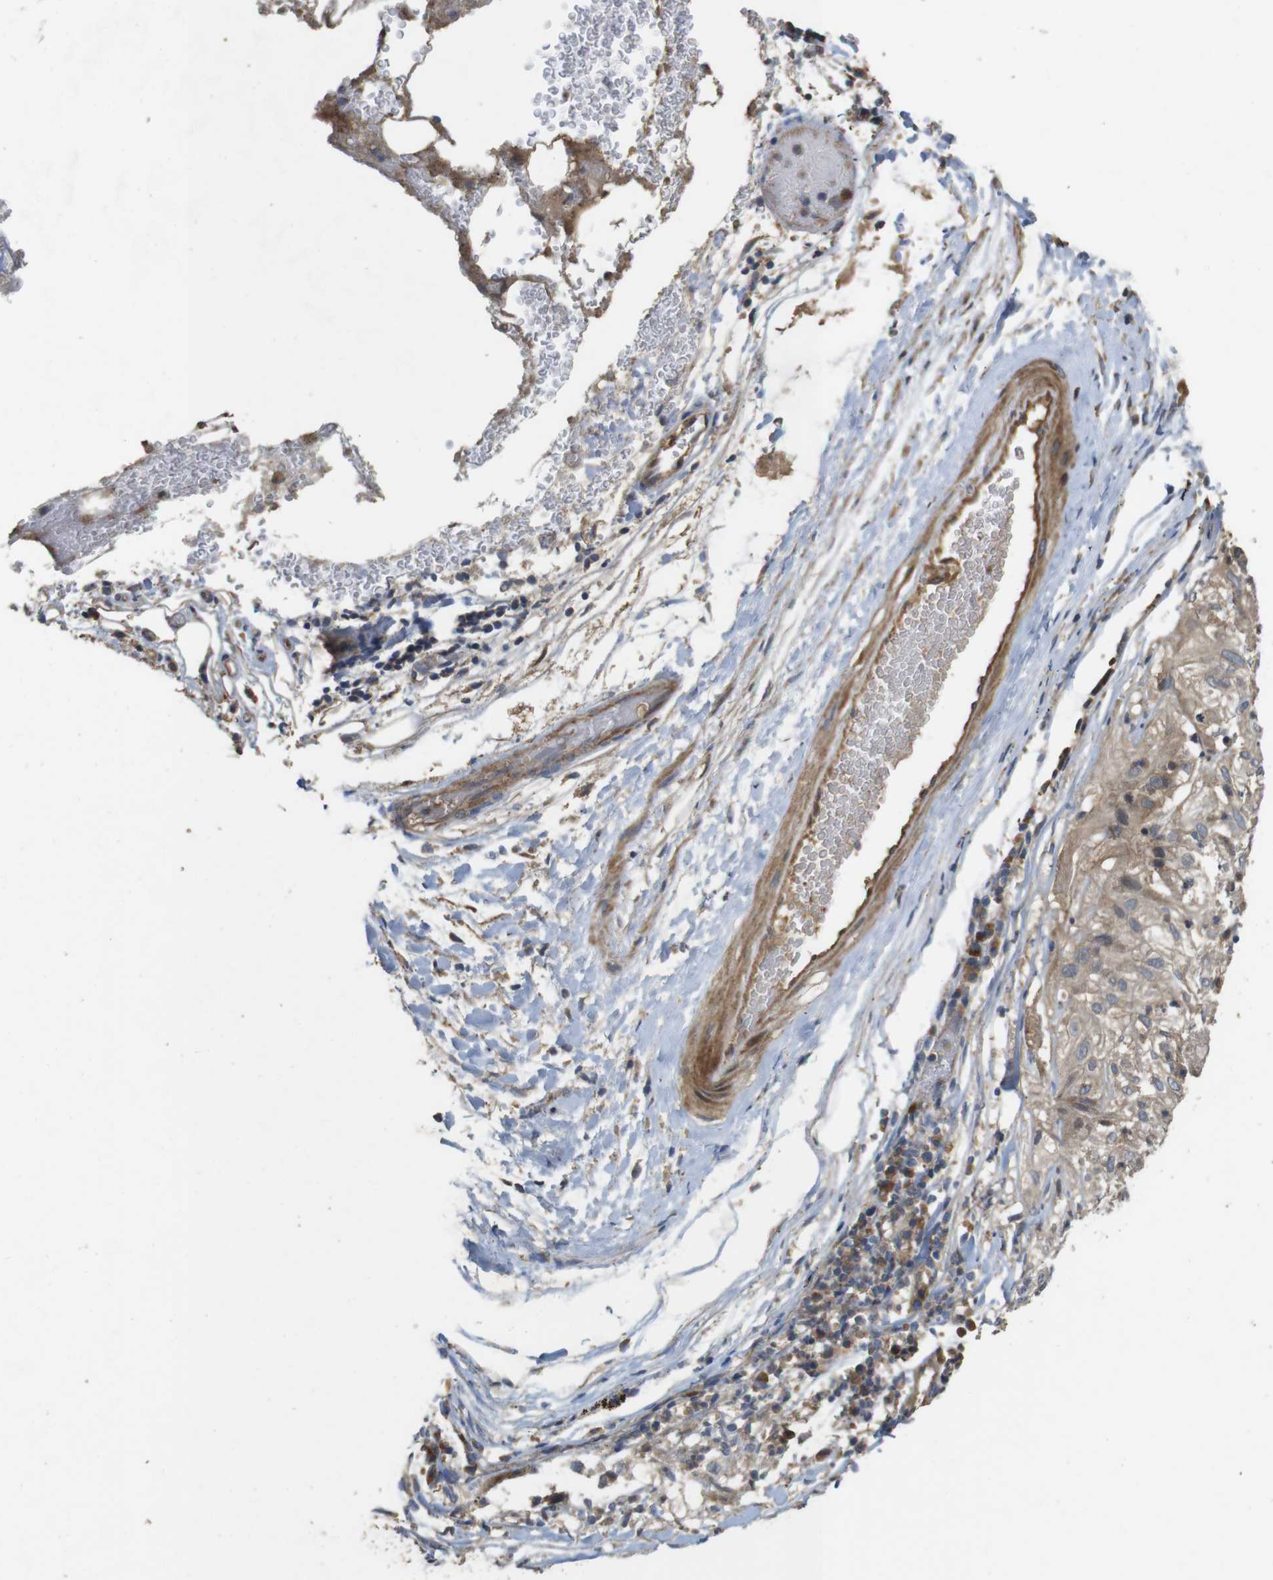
{"staining": {"intensity": "weak", "quantity": ">75%", "location": "cytoplasmic/membranous"}, "tissue": "lung cancer", "cell_type": "Tumor cells", "image_type": "cancer", "snomed": [{"axis": "morphology", "description": "Inflammation, NOS"}, {"axis": "morphology", "description": "Squamous cell carcinoma, NOS"}, {"axis": "topography", "description": "Lymph node"}, {"axis": "topography", "description": "Soft tissue"}, {"axis": "topography", "description": "Lung"}], "caption": "About >75% of tumor cells in lung squamous cell carcinoma reveal weak cytoplasmic/membranous protein expression as visualized by brown immunohistochemical staining.", "gene": "PCDHB10", "patient": {"sex": "male", "age": 66}}